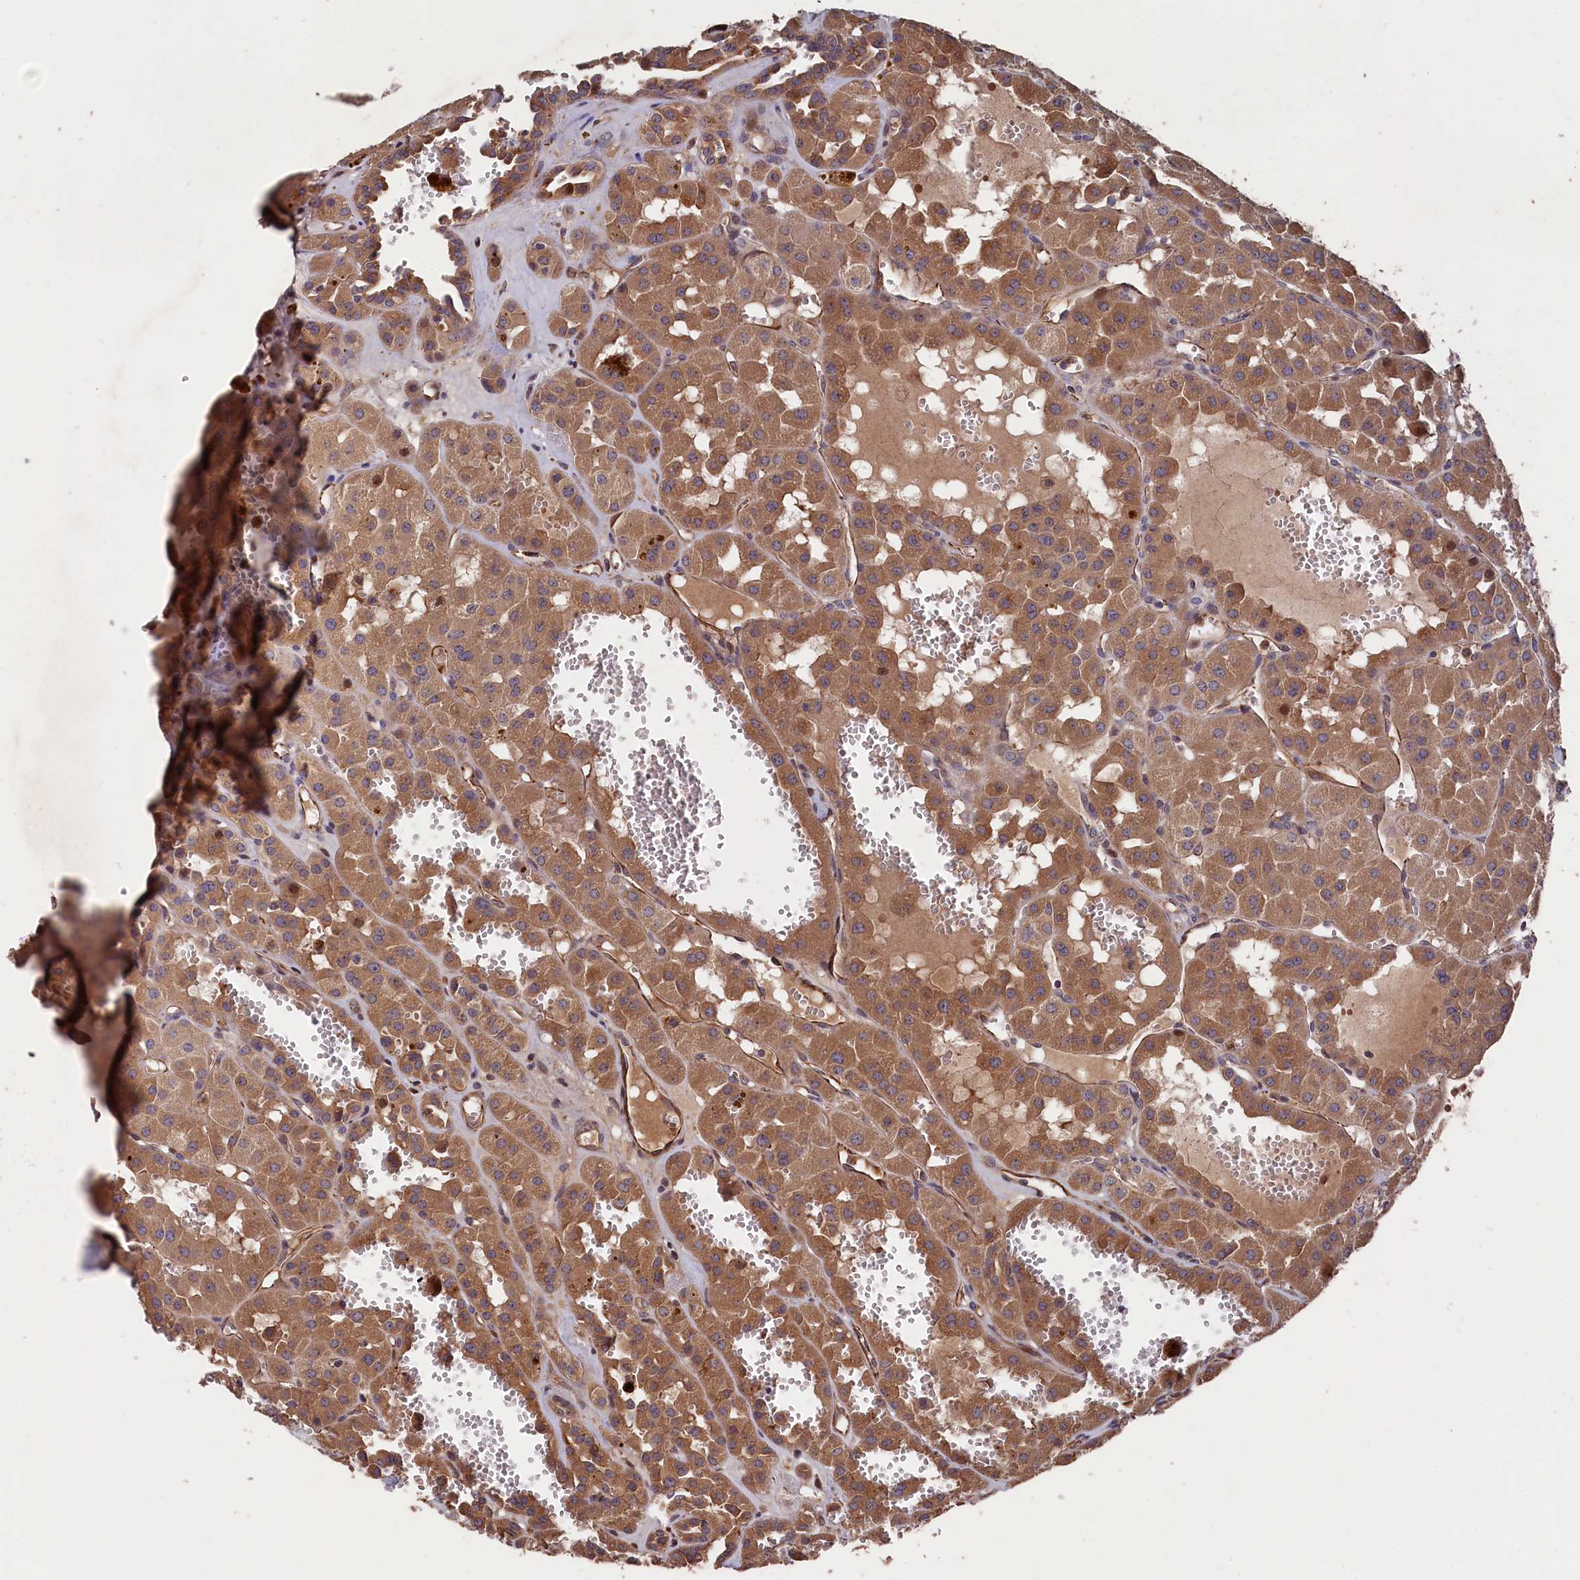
{"staining": {"intensity": "moderate", "quantity": ">75%", "location": "cytoplasmic/membranous"}, "tissue": "renal cancer", "cell_type": "Tumor cells", "image_type": "cancer", "snomed": [{"axis": "morphology", "description": "Carcinoma, NOS"}, {"axis": "topography", "description": "Kidney"}], "caption": "The photomicrograph reveals staining of renal carcinoma, revealing moderate cytoplasmic/membranous protein staining (brown color) within tumor cells. (Stains: DAB (3,3'-diaminobenzidine) in brown, nuclei in blue, Microscopy: brightfield microscopy at high magnification).", "gene": "GREB1L", "patient": {"sex": "female", "age": 75}}